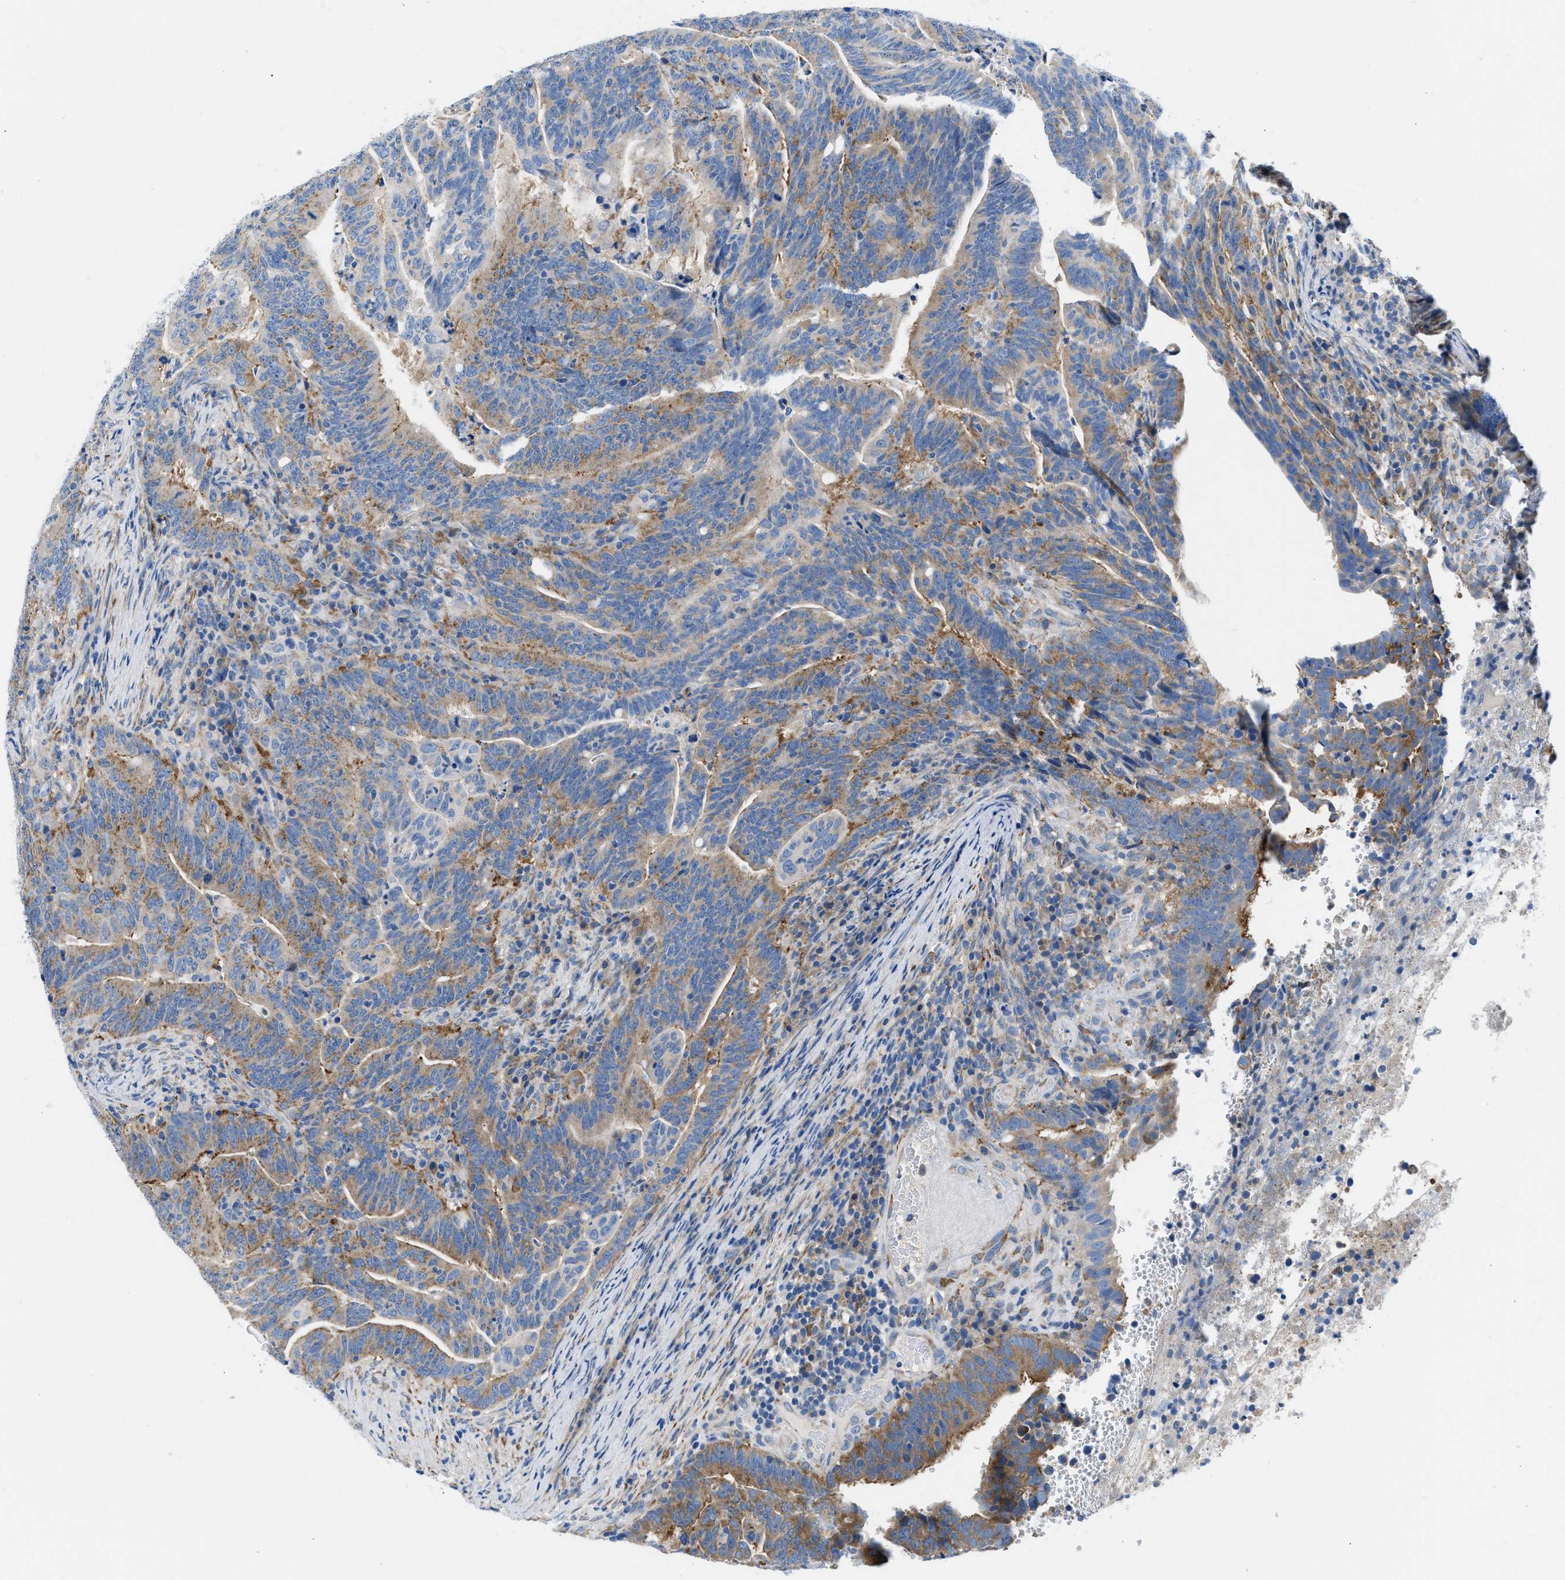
{"staining": {"intensity": "moderate", "quantity": ">75%", "location": "cytoplasmic/membranous"}, "tissue": "colorectal cancer", "cell_type": "Tumor cells", "image_type": "cancer", "snomed": [{"axis": "morphology", "description": "Adenocarcinoma, NOS"}, {"axis": "topography", "description": "Colon"}], "caption": "Immunohistochemical staining of colorectal adenocarcinoma exhibits medium levels of moderate cytoplasmic/membranous positivity in approximately >75% of tumor cells. The staining was performed using DAB (3,3'-diaminobenzidine), with brown indicating positive protein expression. Nuclei are stained blue with hematoxylin.", "gene": "BNC2", "patient": {"sex": "female", "age": 66}}